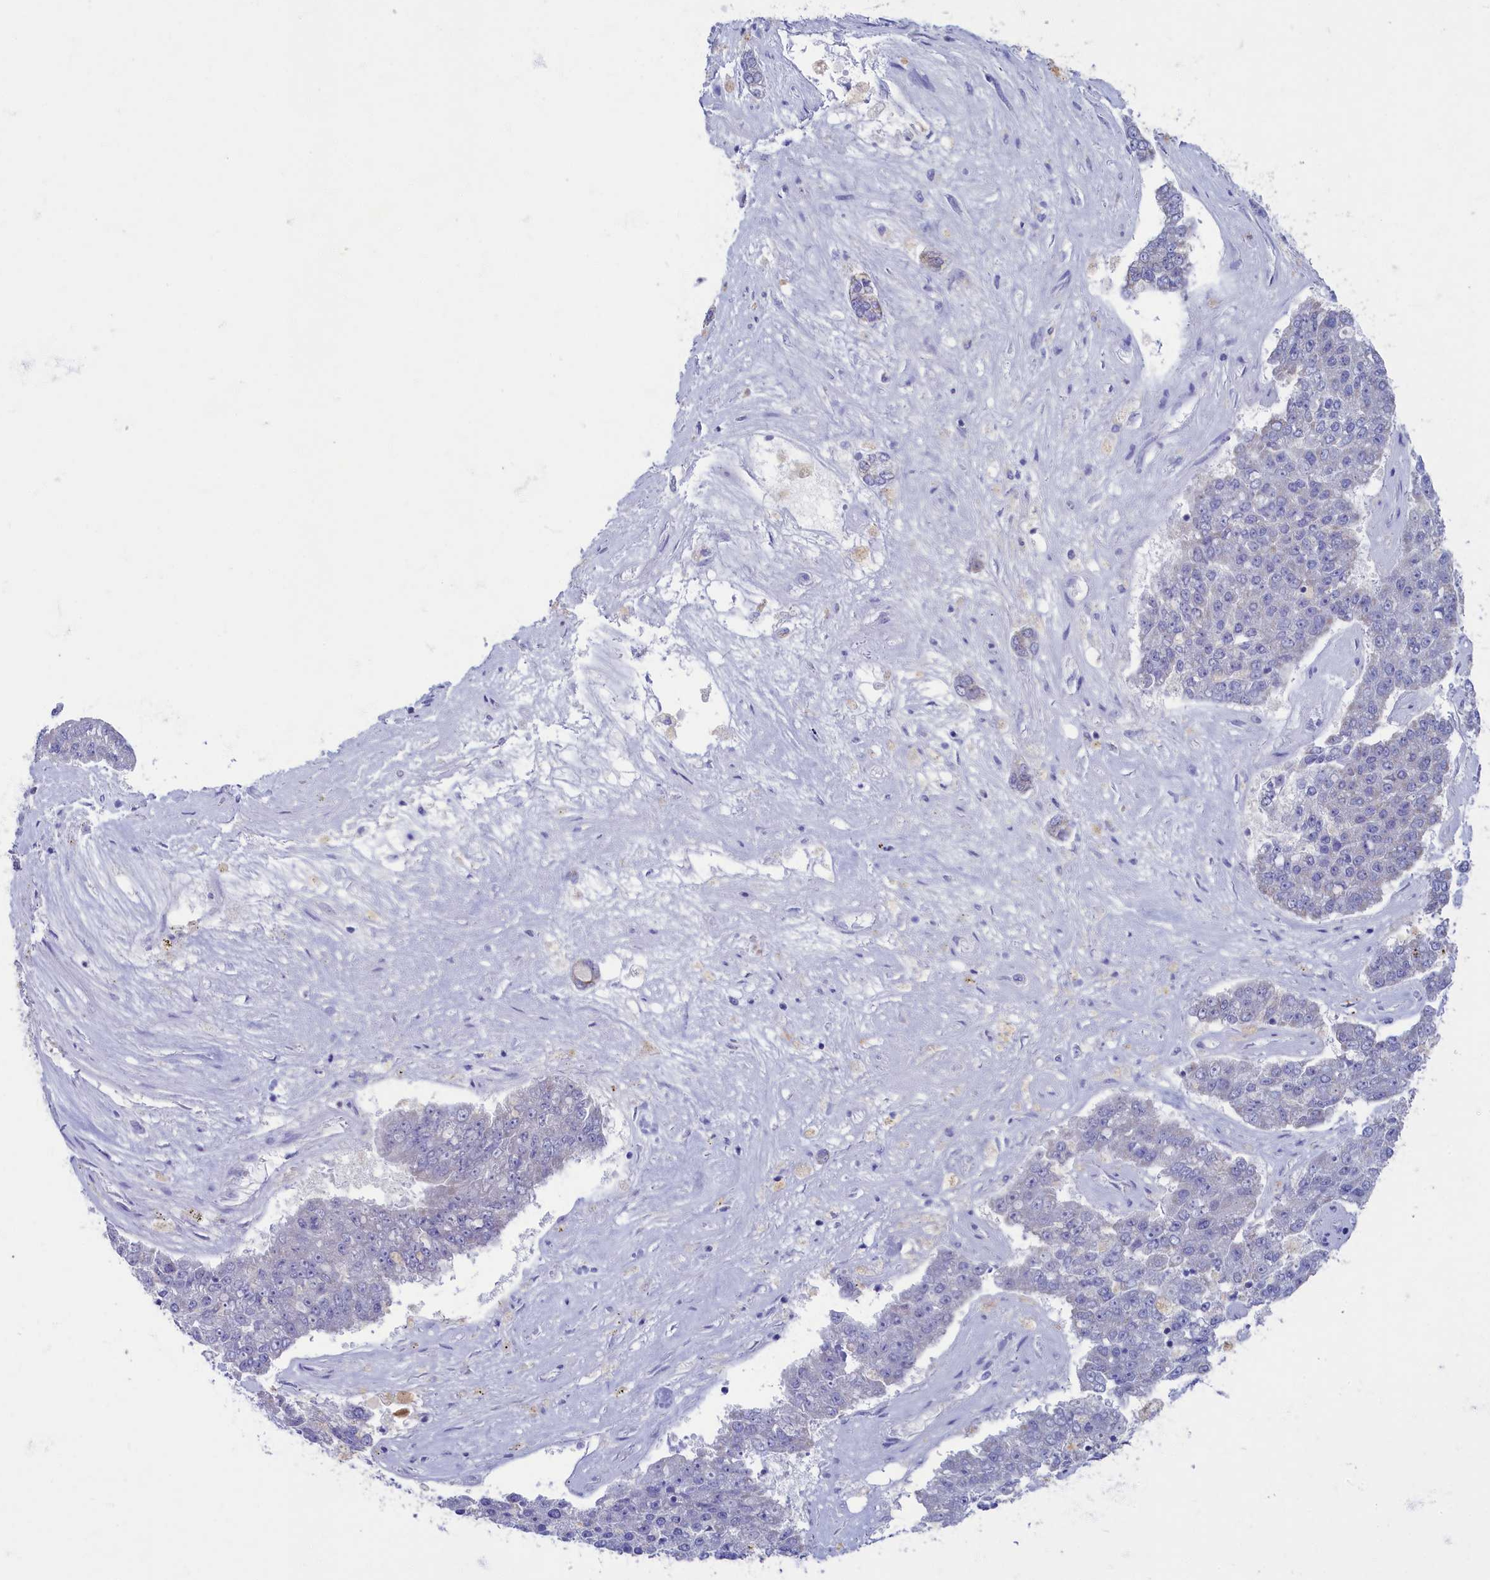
{"staining": {"intensity": "negative", "quantity": "none", "location": "none"}, "tissue": "pancreatic cancer", "cell_type": "Tumor cells", "image_type": "cancer", "snomed": [{"axis": "morphology", "description": "Adenocarcinoma, NOS"}, {"axis": "topography", "description": "Pancreas"}], "caption": "DAB (3,3'-diaminobenzidine) immunohistochemical staining of human pancreatic cancer (adenocarcinoma) shows no significant positivity in tumor cells. (Stains: DAB immunohistochemistry (IHC) with hematoxylin counter stain, Microscopy: brightfield microscopy at high magnification).", "gene": "OCIAD2", "patient": {"sex": "male", "age": 50}}